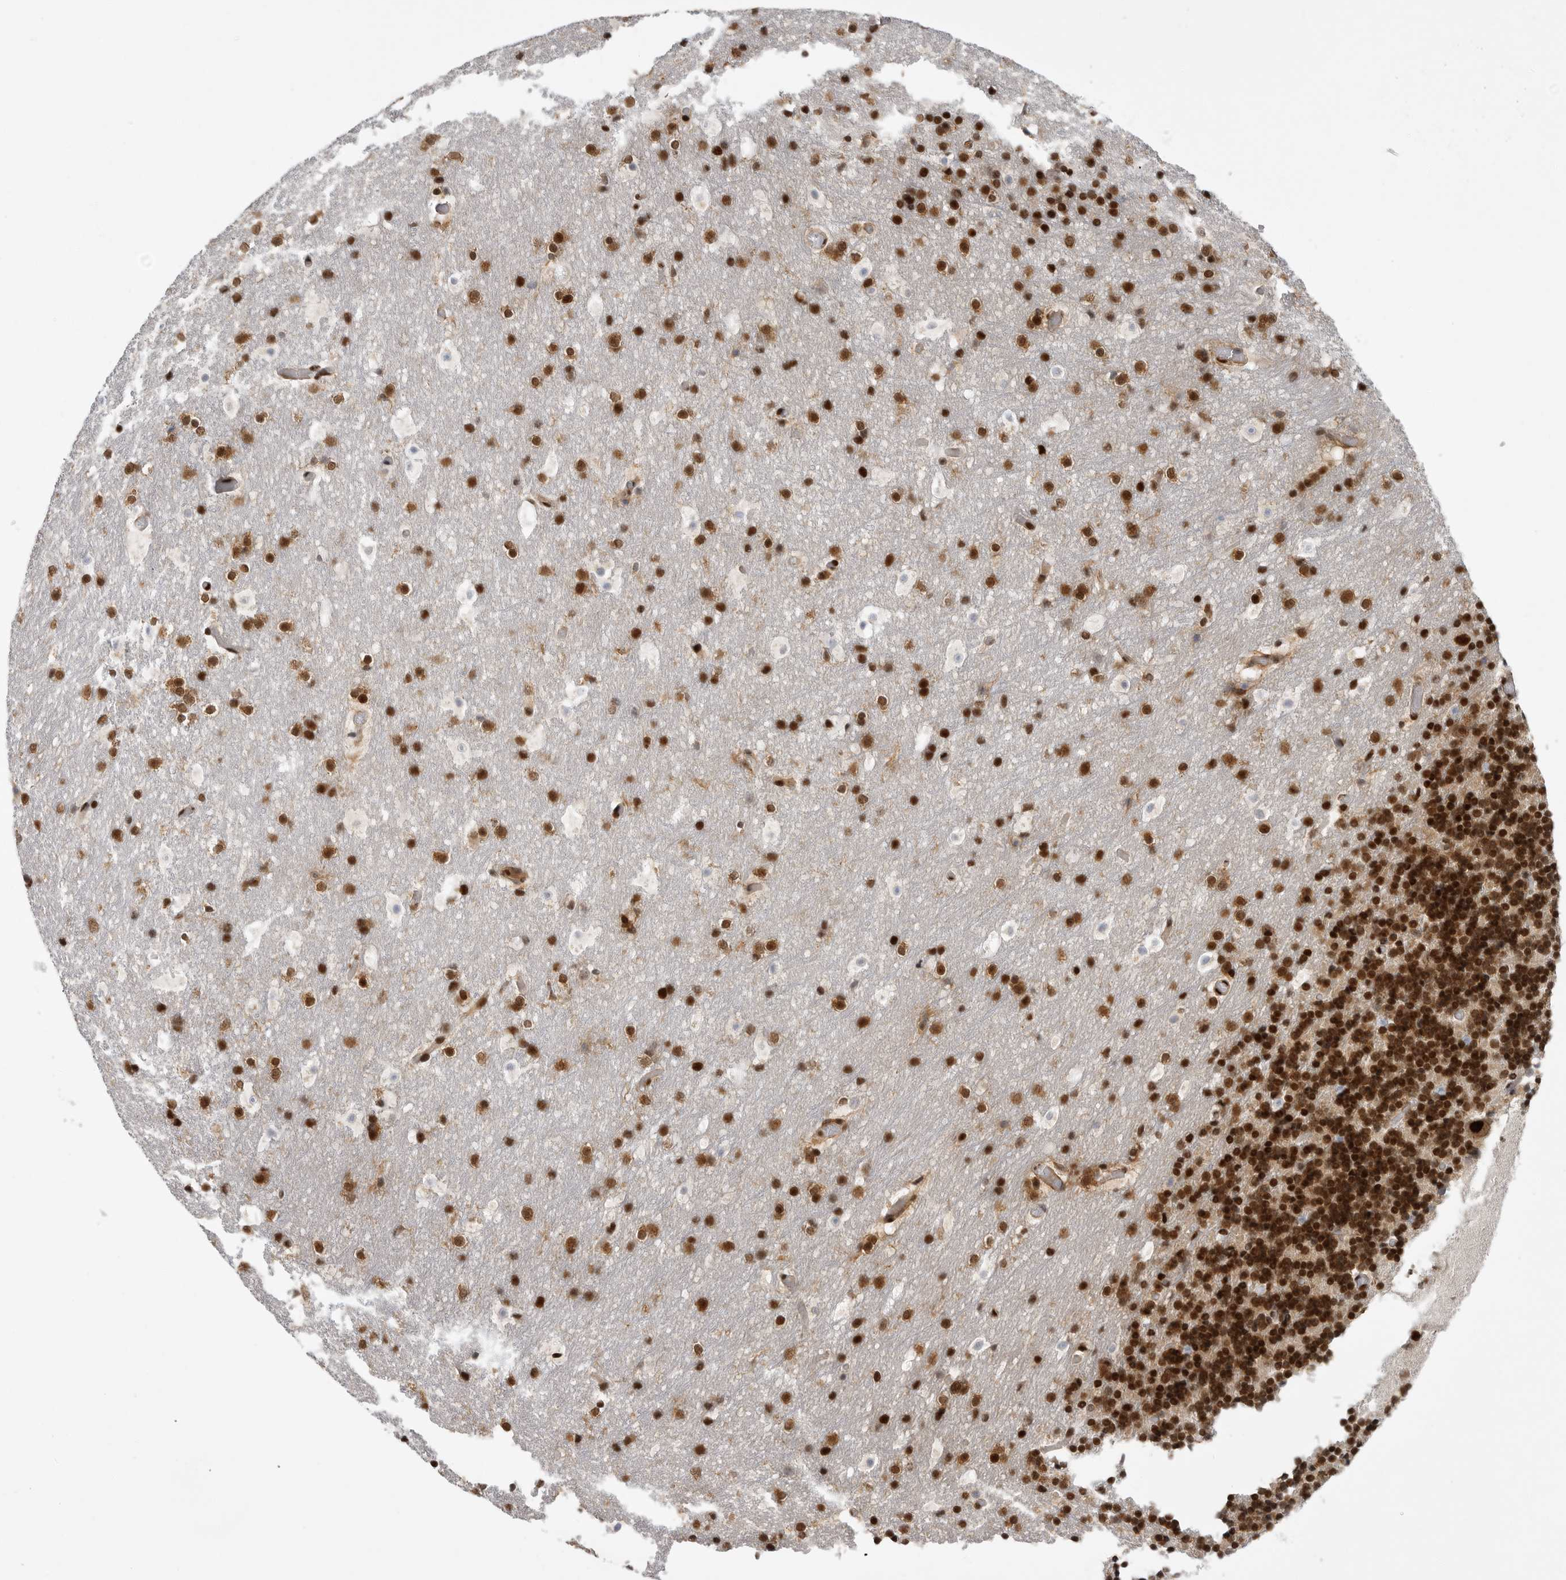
{"staining": {"intensity": "strong", "quantity": ">75%", "location": "nuclear"}, "tissue": "cerebellum", "cell_type": "Cells in granular layer", "image_type": "normal", "snomed": [{"axis": "morphology", "description": "Normal tissue, NOS"}, {"axis": "topography", "description": "Cerebellum"}], "caption": "A micrograph of cerebellum stained for a protein reveals strong nuclear brown staining in cells in granular layer.", "gene": "PPP1R8", "patient": {"sex": "male", "age": 57}}